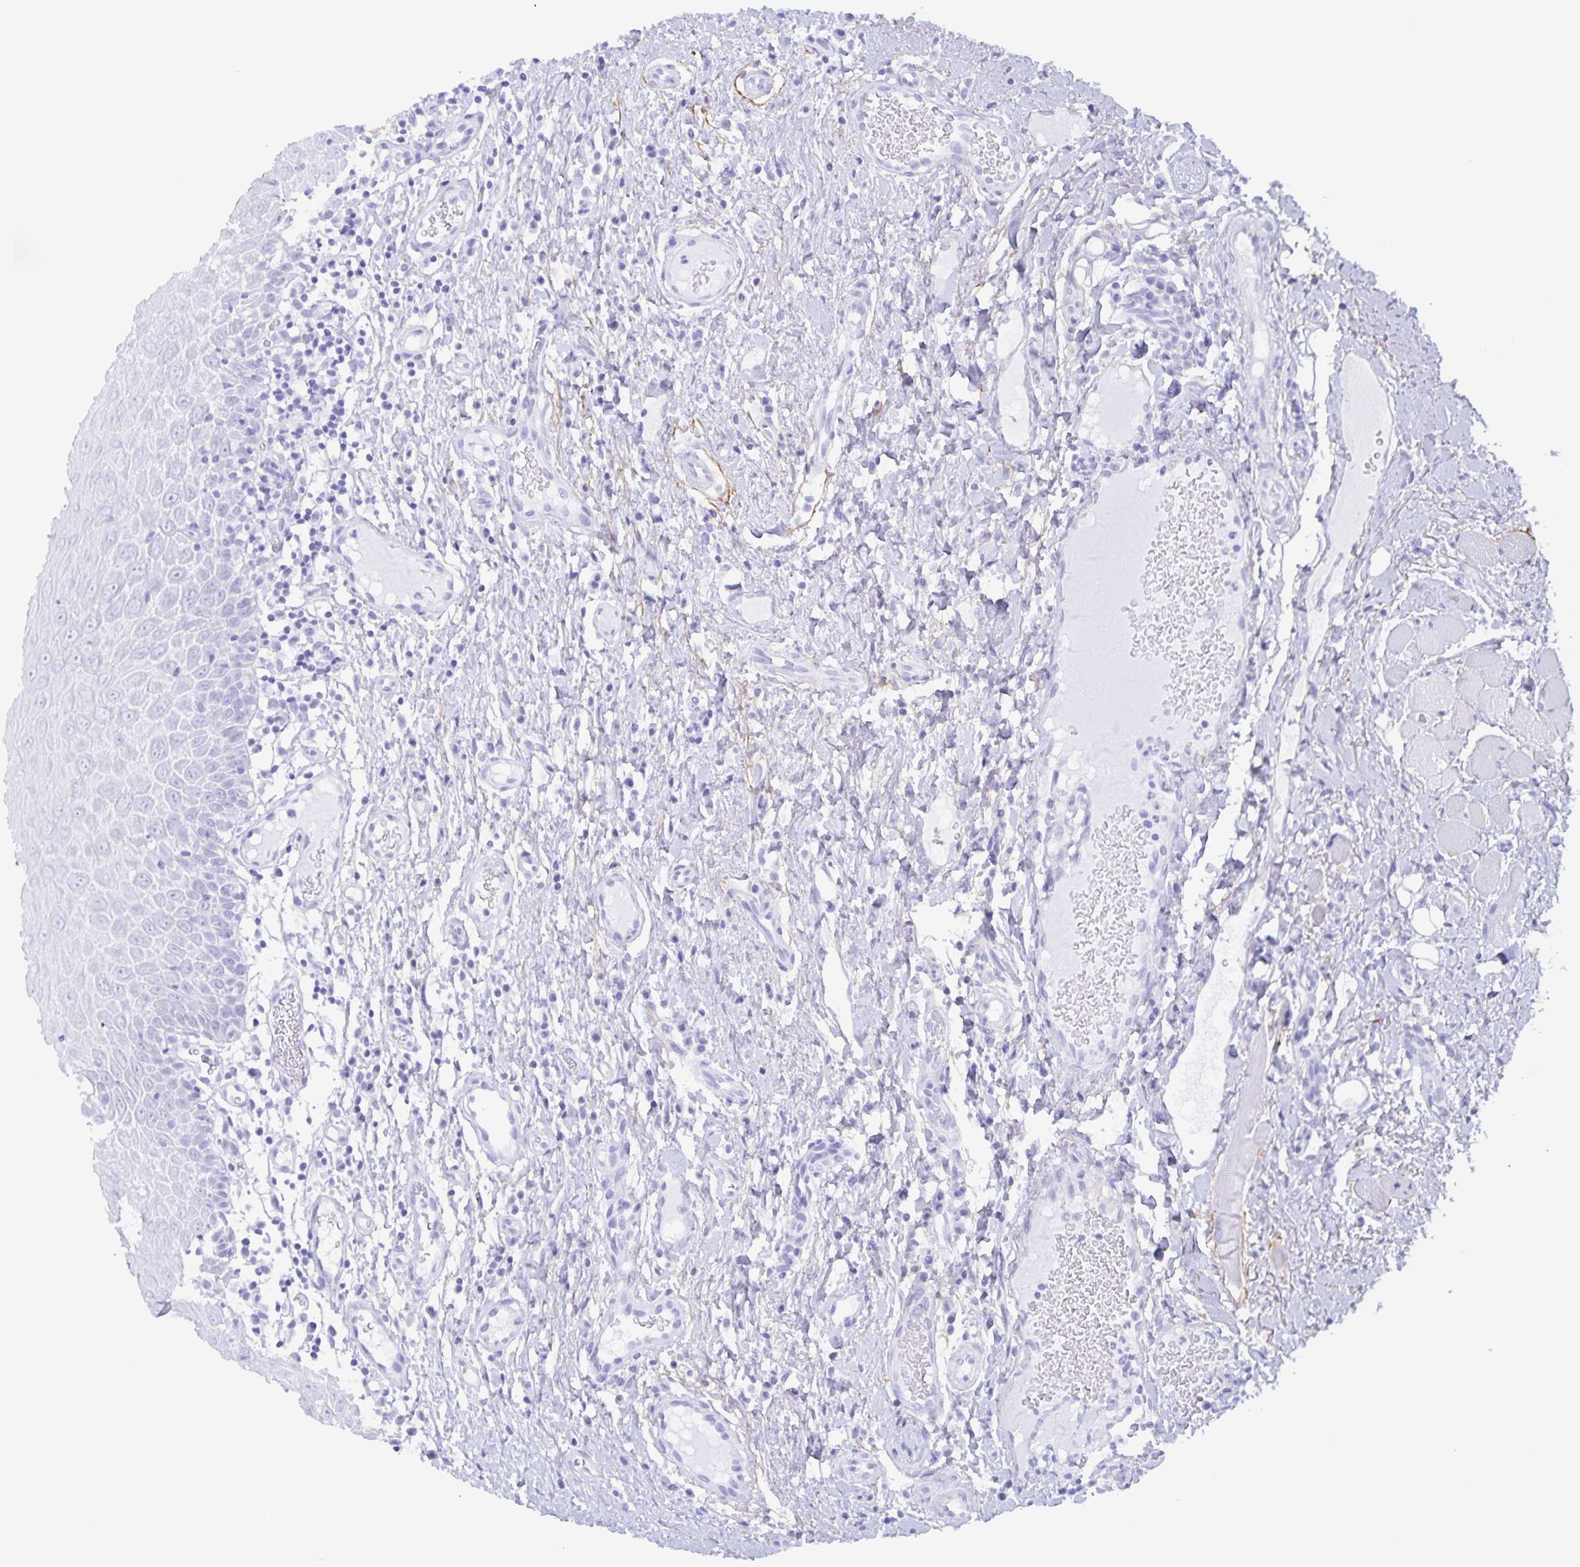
{"staining": {"intensity": "negative", "quantity": "none", "location": "none"}, "tissue": "oral mucosa", "cell_type": "Squamous epithelial cells", "image_type": "normal", "snomed": [{"axis": "morphology", "description": "Normal tissue, NOS"}, {"axis": "topography", "description": "Oral tissue"}, {"axis": "topography", "description": "Tounge, NOS"}], "caption": "This is an IHC photomicrograph of benign human oral mucosa. There is no positivity in squamous epithelial cells.", "gene": "AQP4", "patient": {"sex": "female", "age": 58}}